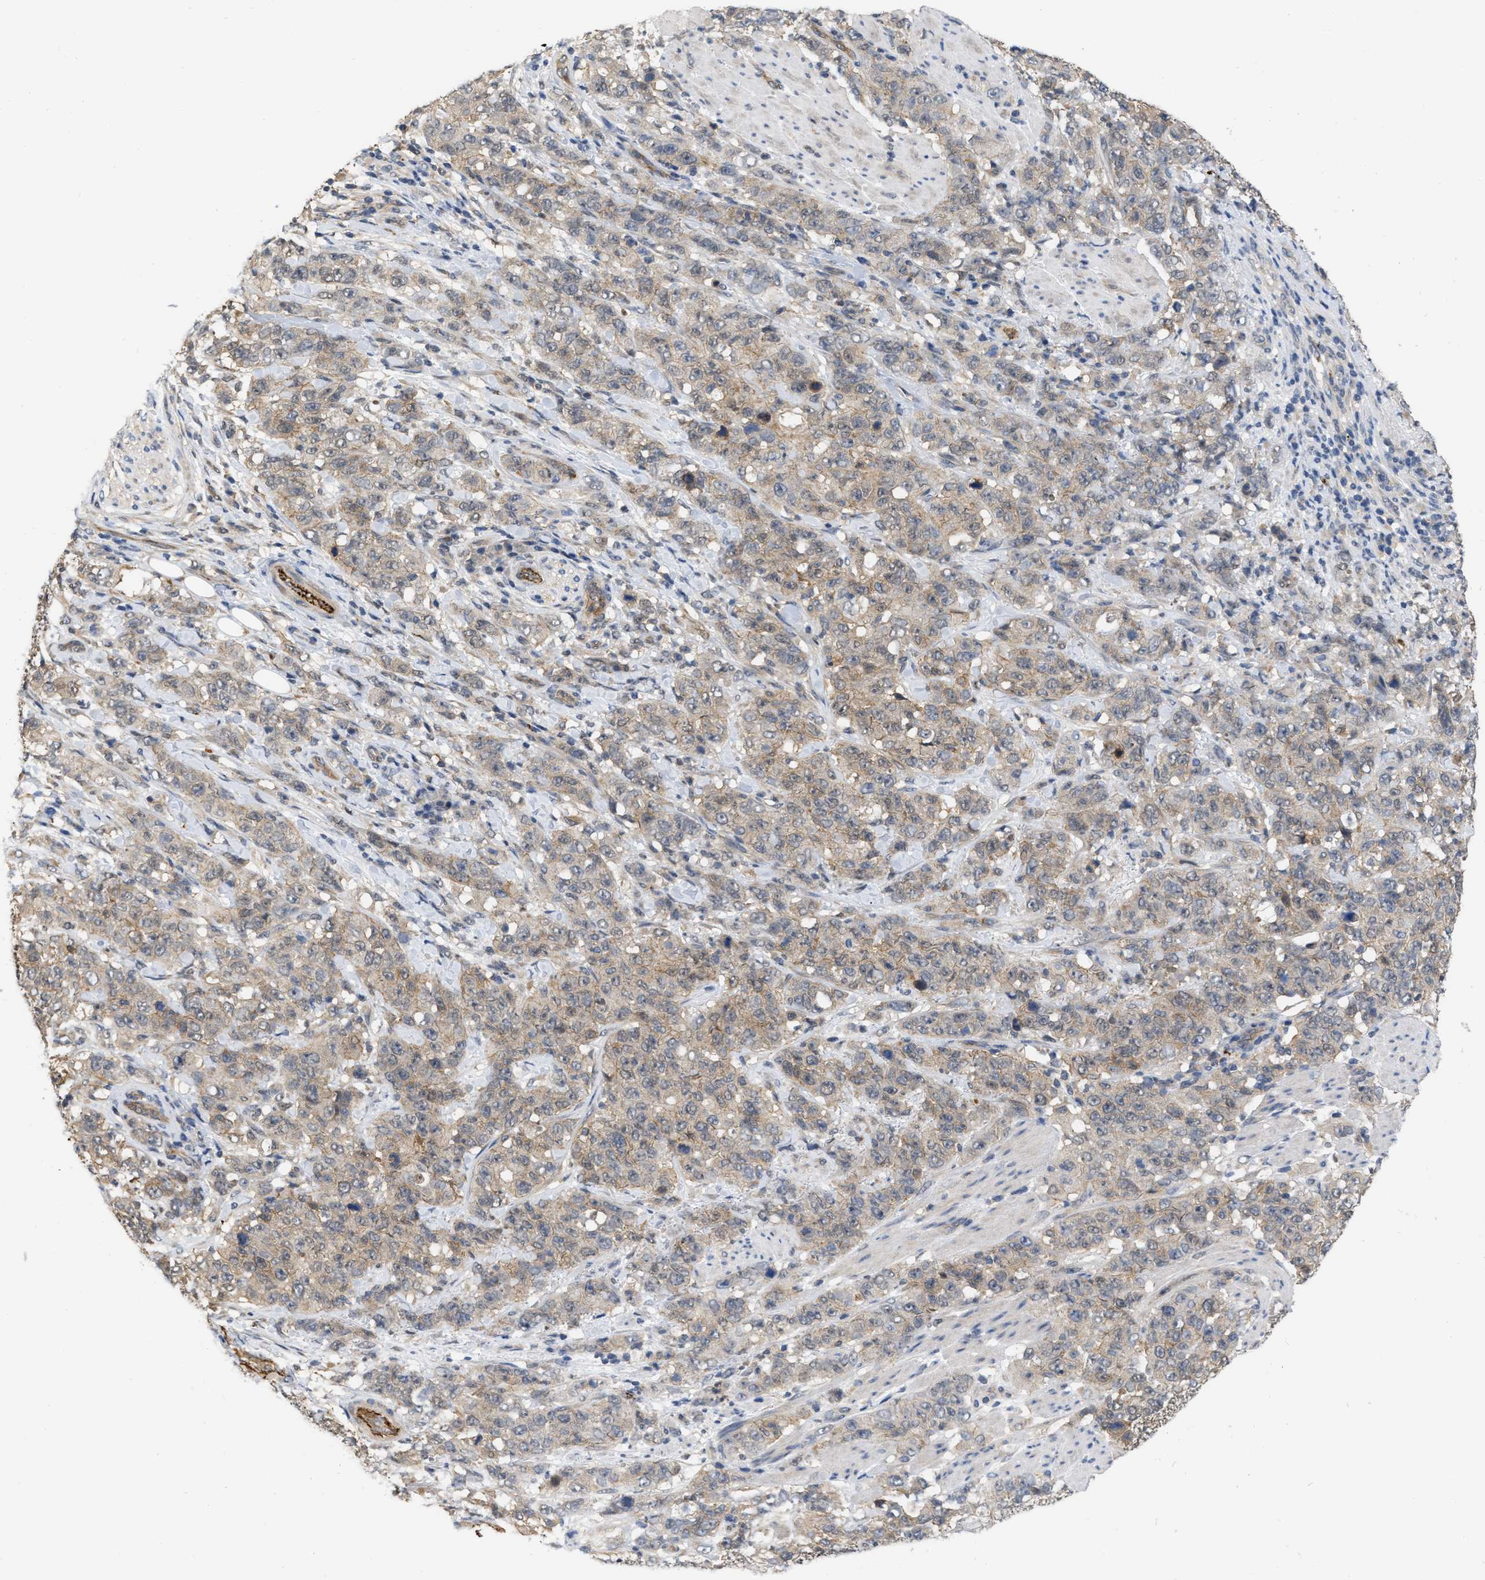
{"staining": {"intensity": "weak", "quantity": ">75%", "location": "cytoplasmic/membranous"}, "tissue": "stomach cancer", "cell_type": "Tumor cells", "image_type": "cancer", "snomed": [{"axis": "morphology", "description": "Adenocarcinoma, NOS"}, {"axis": "topography", "description": "Stomach"}], "caption": "A brown stain shows weak cytoplasmic/membranous expression of a protein in adenocarcinoma (stomach) tumor cells.", "gene": "NAPEPLD", "patient": {"sex": "male", "age": 48}}